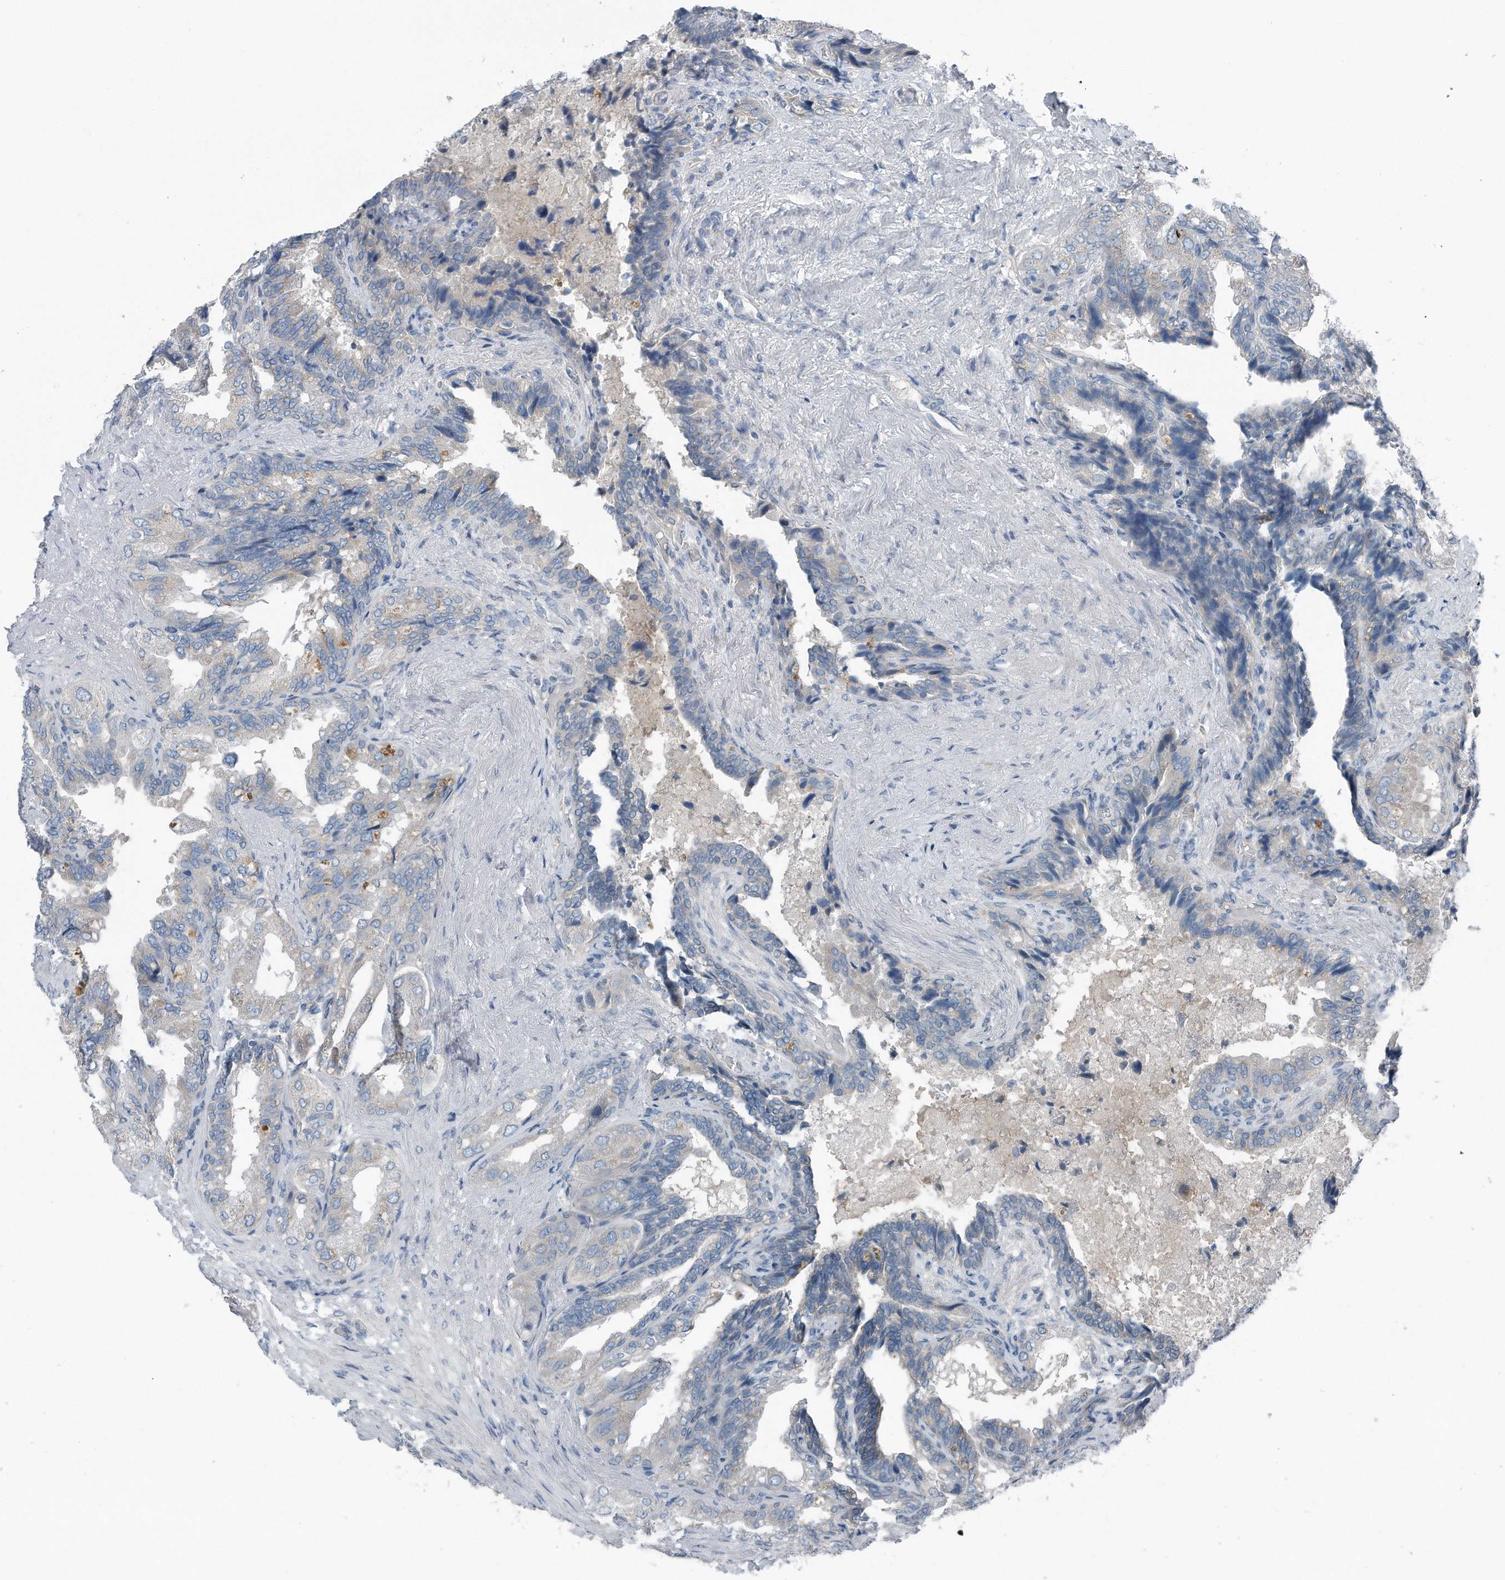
{"staining": {"intensity": "negative", "quantity": "none", "location": "none"}, "tissue": "seminal vesicle", "cell_type": "Glandular cells", "image_type": "normal", "snomed": [{"axis": "morphology", "description": "Normal tissue, NOS"}, {"axis": "topography", "description": "Seminal veicle"}, {"axis": "topography", "description": "Peripheral nerve tissue"}], "caption": "IHC histopathology image of unremarkable seminal vesicle stained for a protein (brown), which exhibits no positivity in glandular cells. (IHC, brightfield microscopy, high magnification).", "gene": "YRDC", "patient": {"sex": "male", "age": 63}}